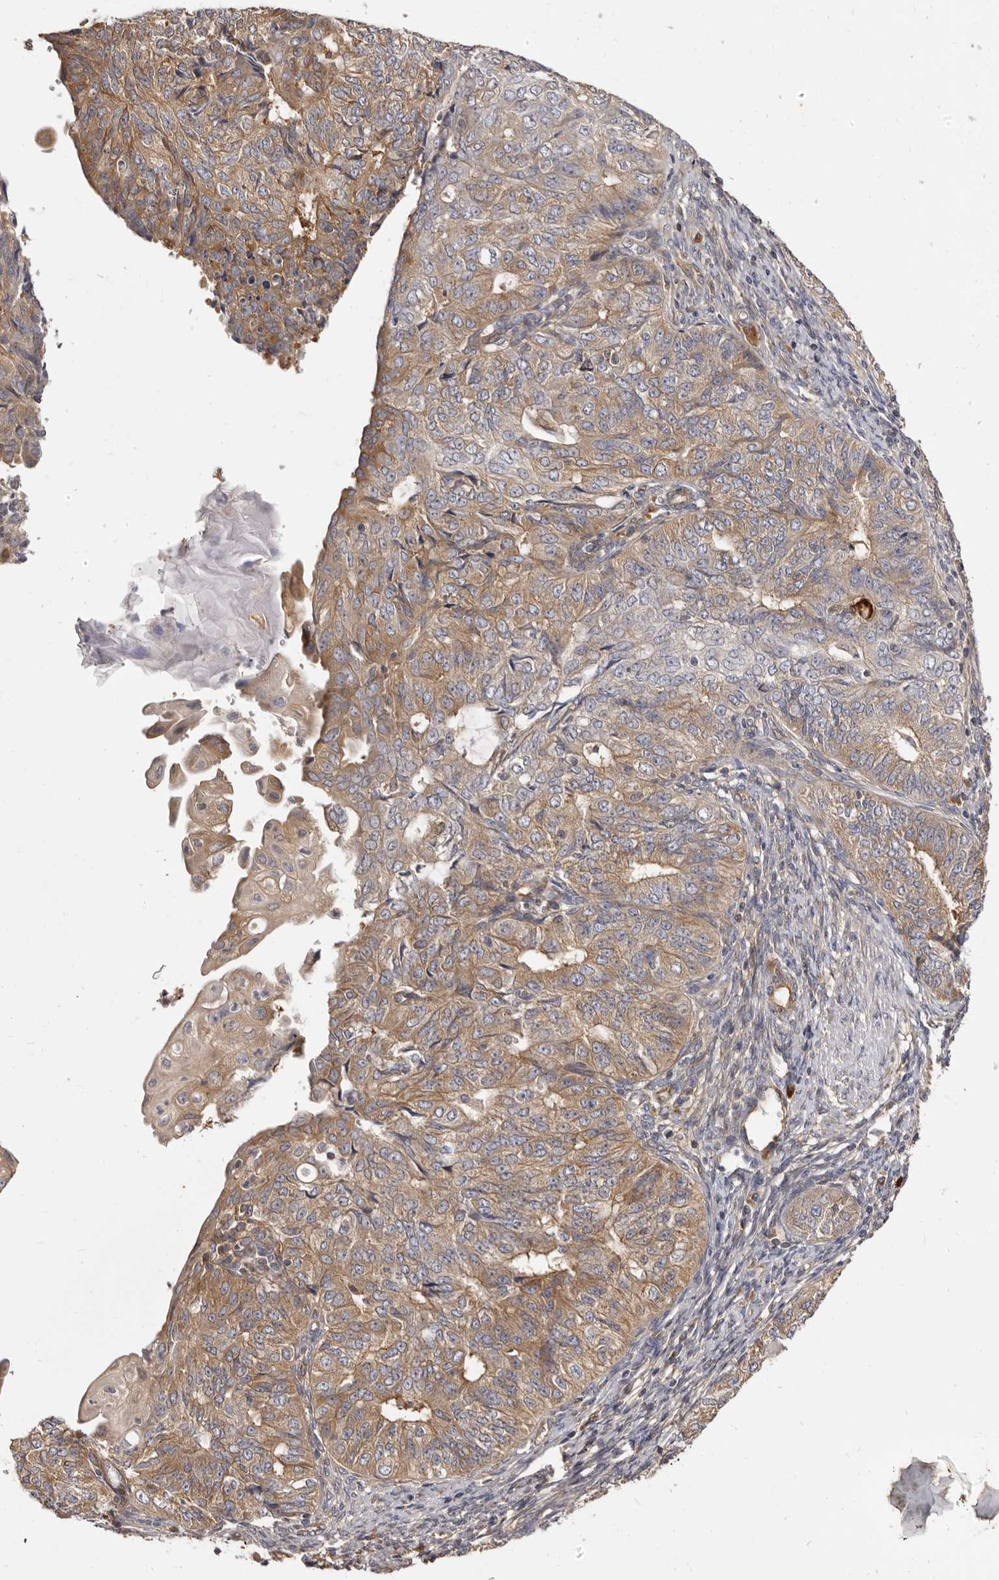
{"staining": {"intensity": "moderate", "quantity": ">75%", "location": "cytoplasmic/membranous"}, "tissue": "endometrial cancer", "cell_type": "Tumor cells", "image_type": "cancer", "snomed": [{"axis": "morphology", "description": "Adenocarcinoma, NOS"}, {"axis": "topography", "description": "Endometrium"}], "caption": "Immunohistochemical staining of endometrial adenocarcinoma demonstrates medium levels of moderate cytoplasmic/membranous protein positivity in about >75% of tumor cells.", "gene": "ADAMTS20", "patient": {"sex": "female", "age": 32}}